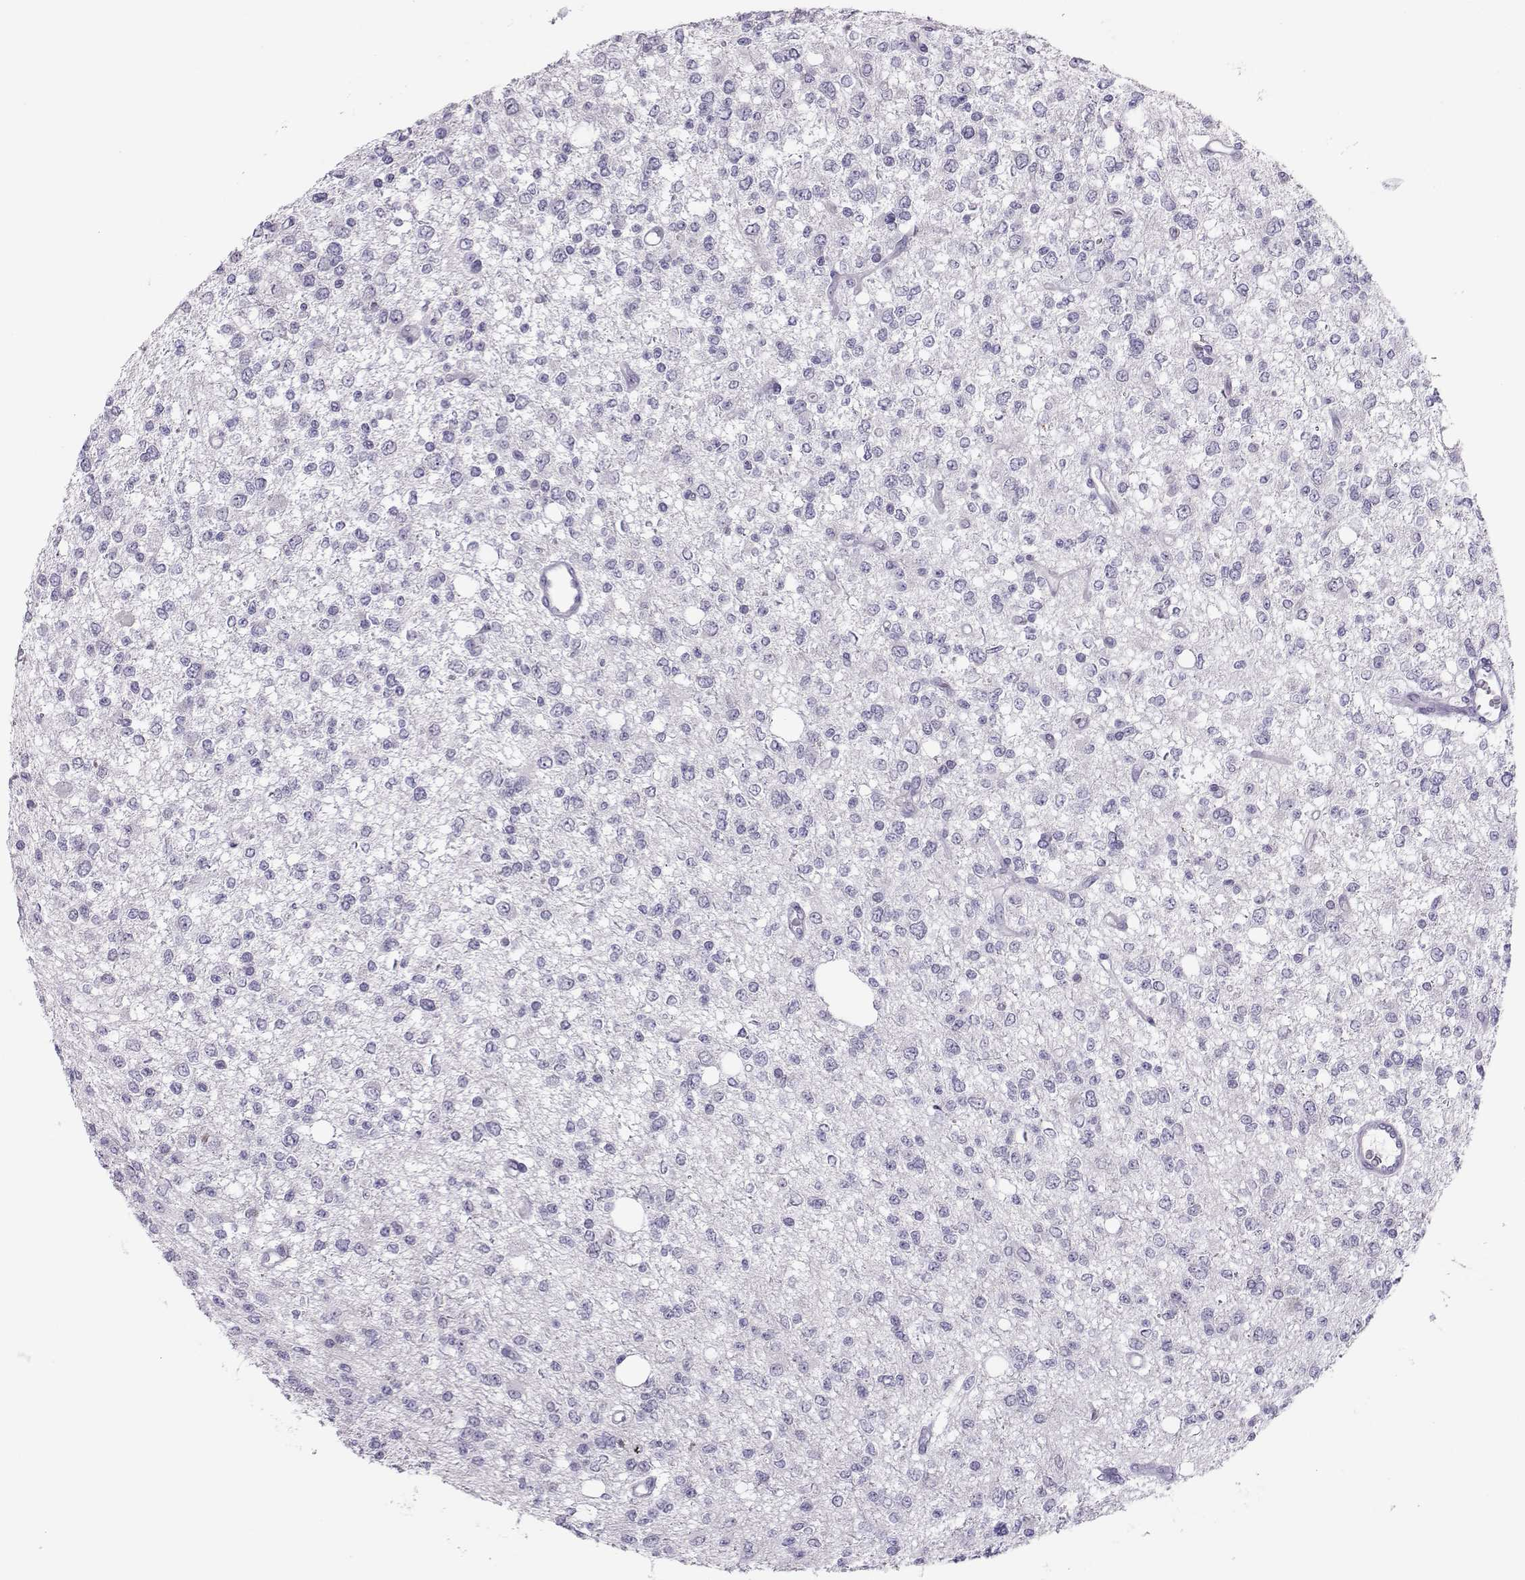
{"staining": {"intensity": "negative", "quantity": "none", "location": "none"}, "tissue": "glioma", "cell_type": "Tumor cells", "image_type": "cancer", "snomed": [{"axis": "morphology", "description": "Glioma, malignant, Low grade"}, {"axis": "topography", "description": "Brain"}], "caption": "Human glioma stained for a protein using immunohistochemistry (IHC) demonstrates no staining in tumor cells.", "gene": "TRPM7", "patient": {"sex": "male", "age": 67}}